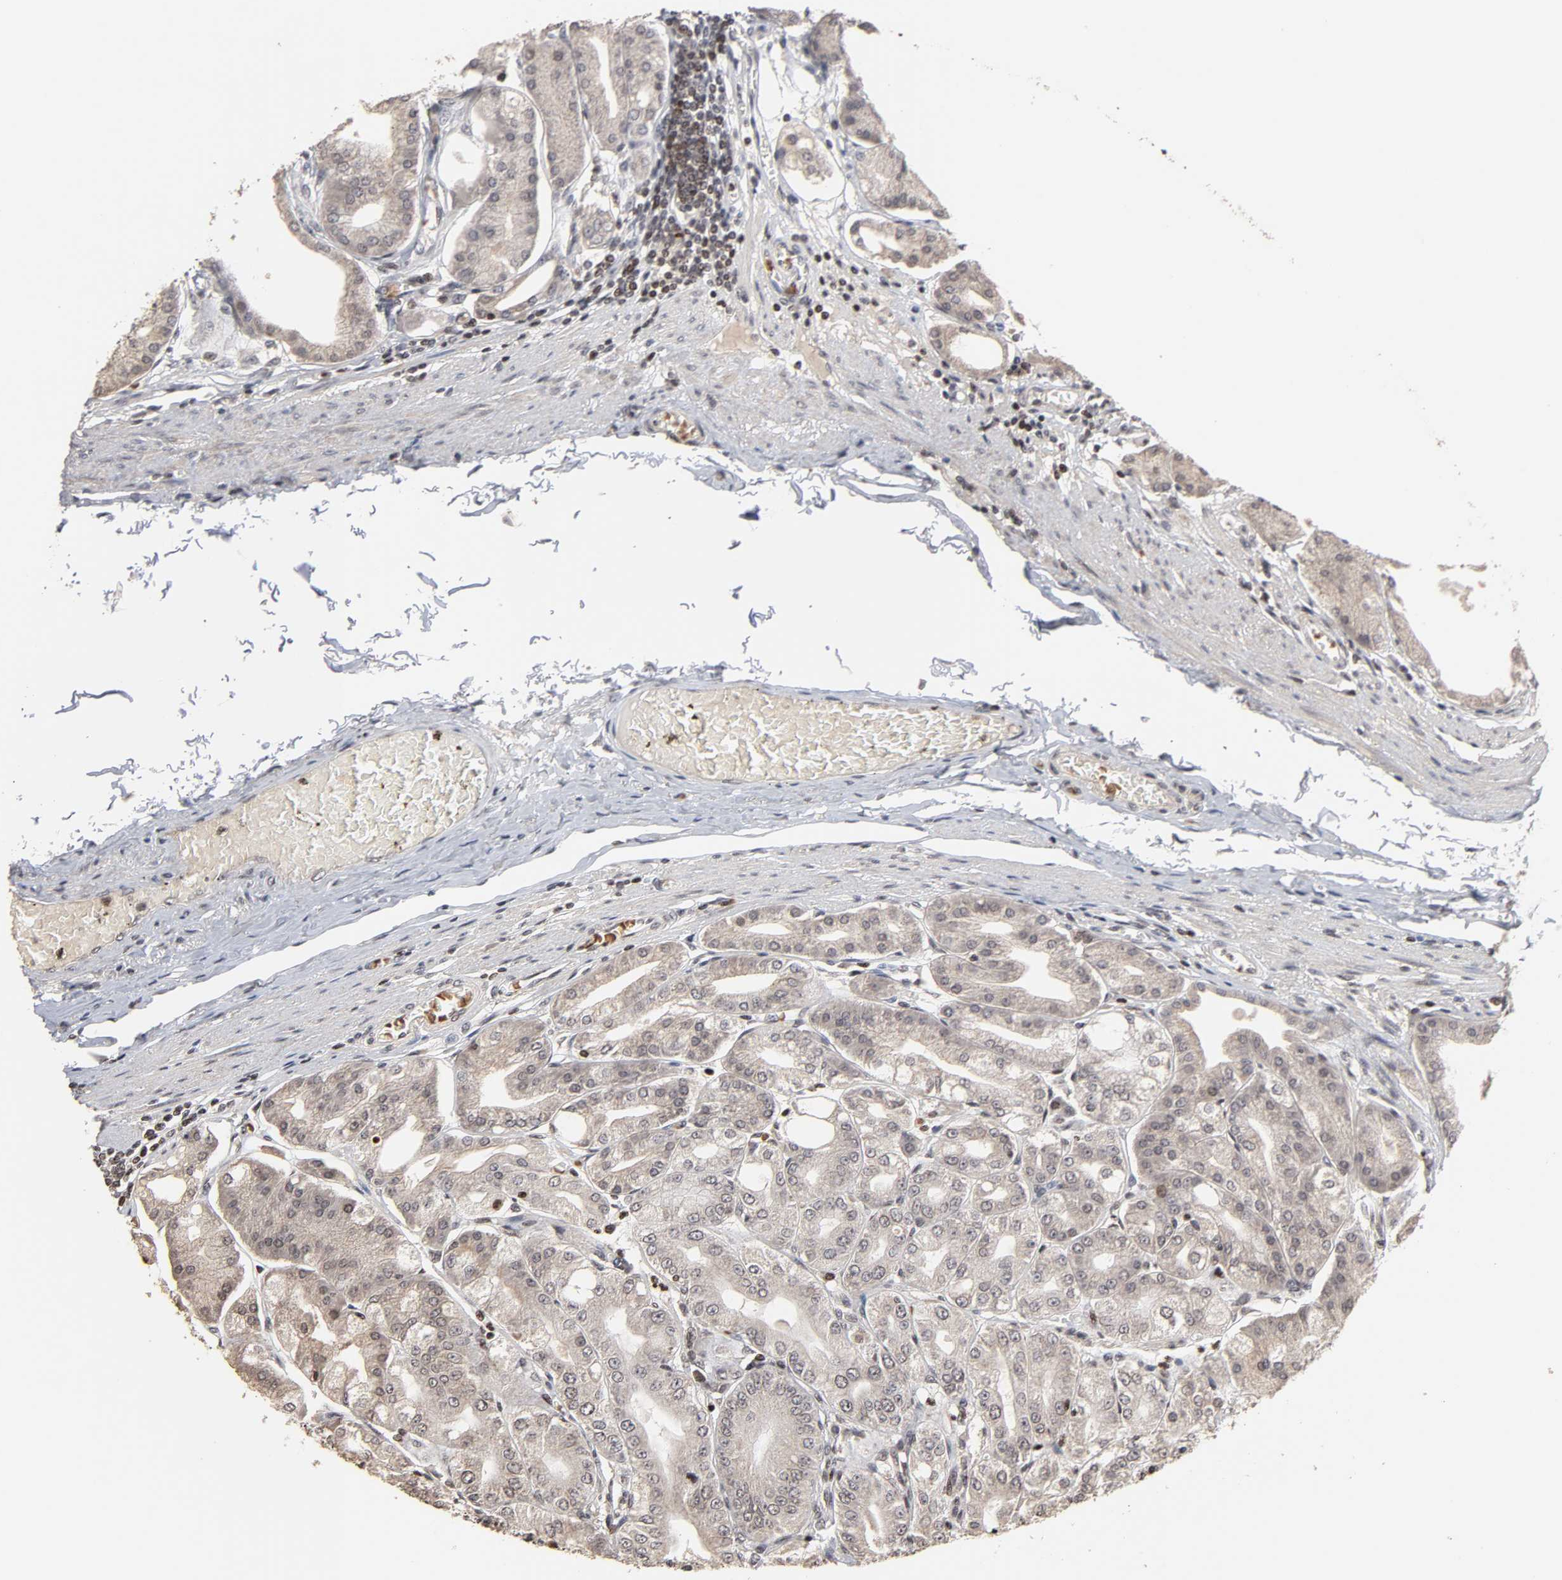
{"staining": {"intensity": "moderate", "quantity": ">75%", "location": "nuclear"}, "tissue": "stomach", "cell_type": "Glandular cells", "image_type": "normal", "snomed": [{"axis": "morphology", "description": "Normal tissue, NOS"}, {"axis": "topography", "description": "Stomach, lower"}], "caption": "An image of human stomach stained for a protein displays moderate nuclear brown staining in glandular cells.", "gene": "ZNF473", "patient": {"sex": "male", "age": 71}}